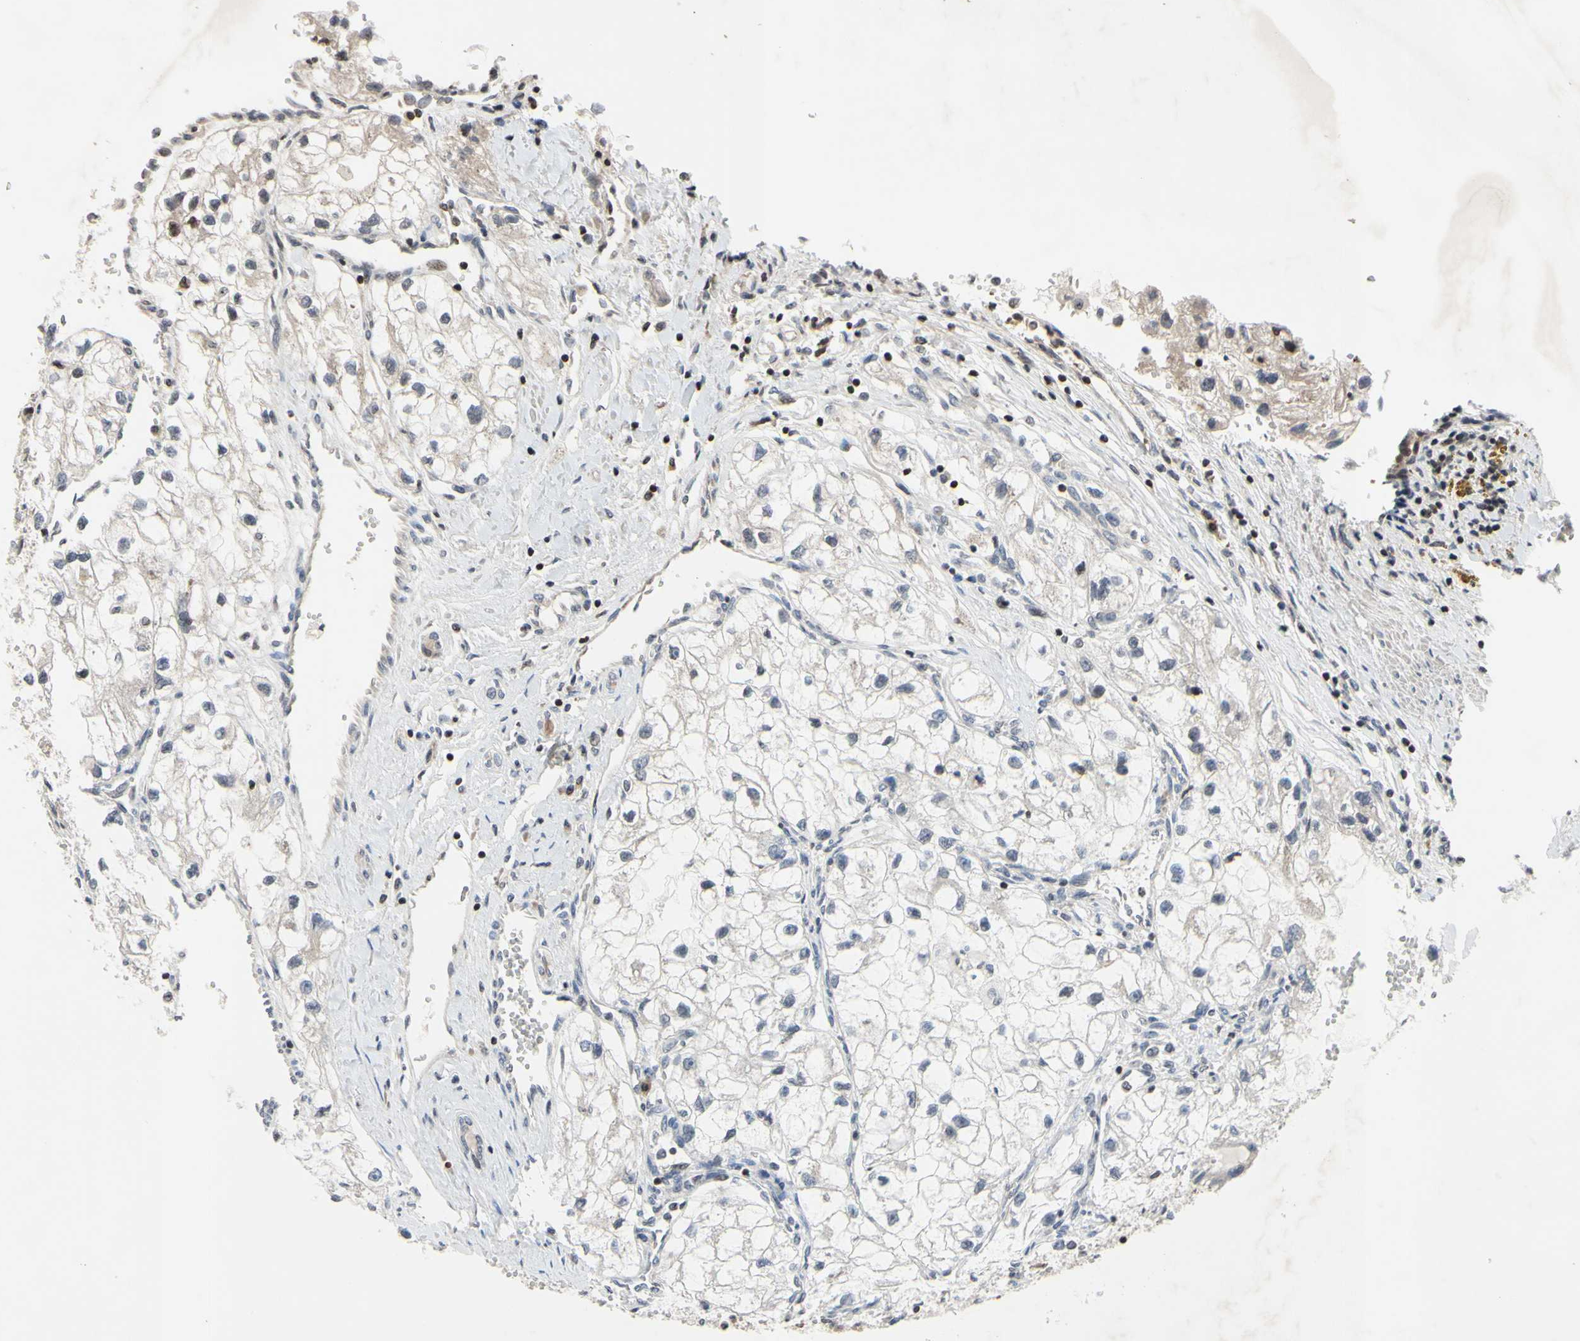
{"staining": {"intensity": "negative", "quantity": "none", "location": "none"}, "tissue": "renal cancer", "cell_type": "Tumor cells", "image_type": "cancer", "snomed": [{"axis": "morphology", "description": "Adenocarcinoma, NOS"}, {"axis": "topography", "description": "Kidney"}], "caption": "Image shows no protein staining in tumor cells of renal cancer tissue.", "gene": "ARG1", "patient": {"sex": "female", "age": 70}}